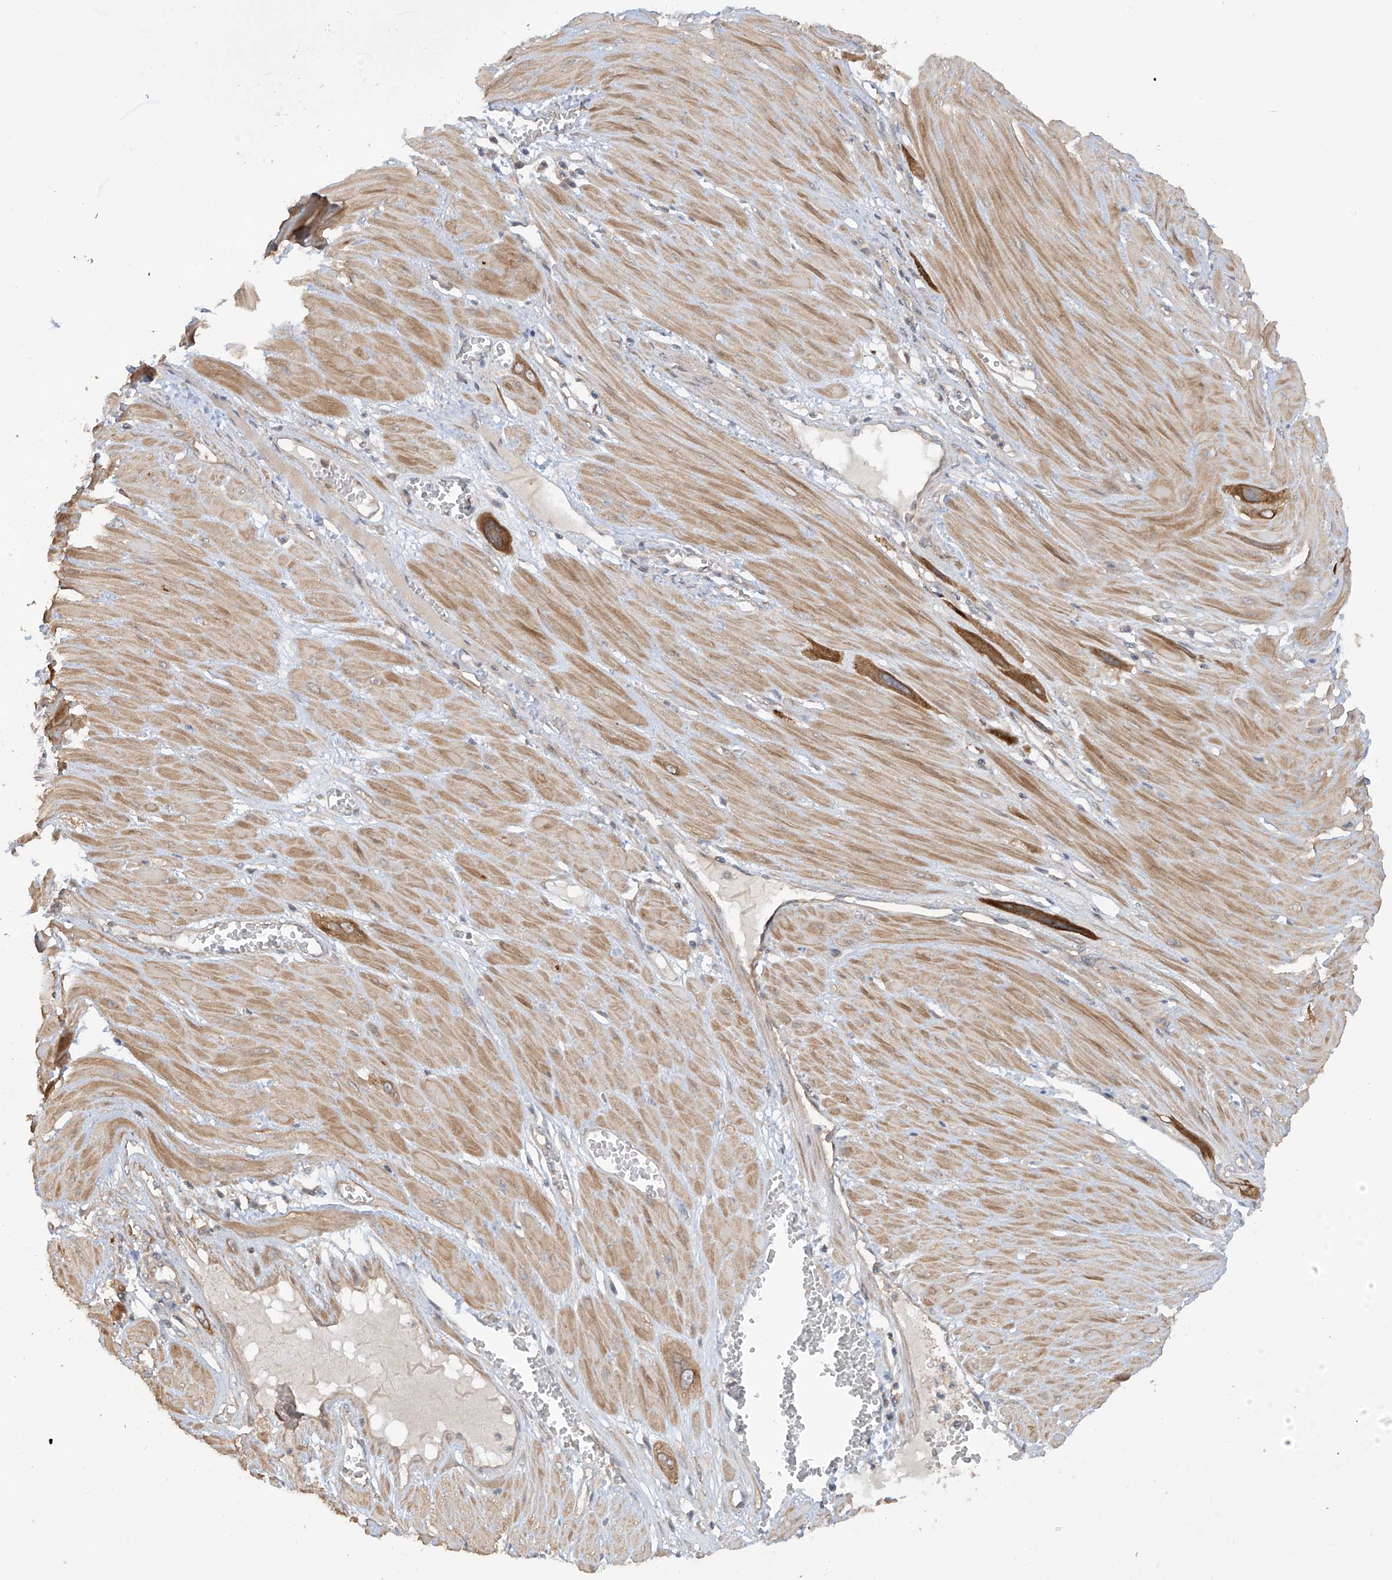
{"staining": {"intensity": "moderate", "quantity": ">75%", "location": "cytoplasmic/membranous"}, "tissue": "cervical cancer", "cell_type": "Tumor cells", "image_type": "cancer", "snomed": [{"axis": "morphology", "description": "Squamous cell carcinoma, NOS"}, {"axis": "topography", "description": "Cervix"}], "caption": "Brown immunohistochemical staining in human cervical cancer displays moderate cytoplasmic/membranous expression in approximately >75% of tumor cells. (DAB = brown stain, brightfield microscopy at high magnification).", "gene": "RPAIN", "patient": {"sex": "female", "age": 34}}